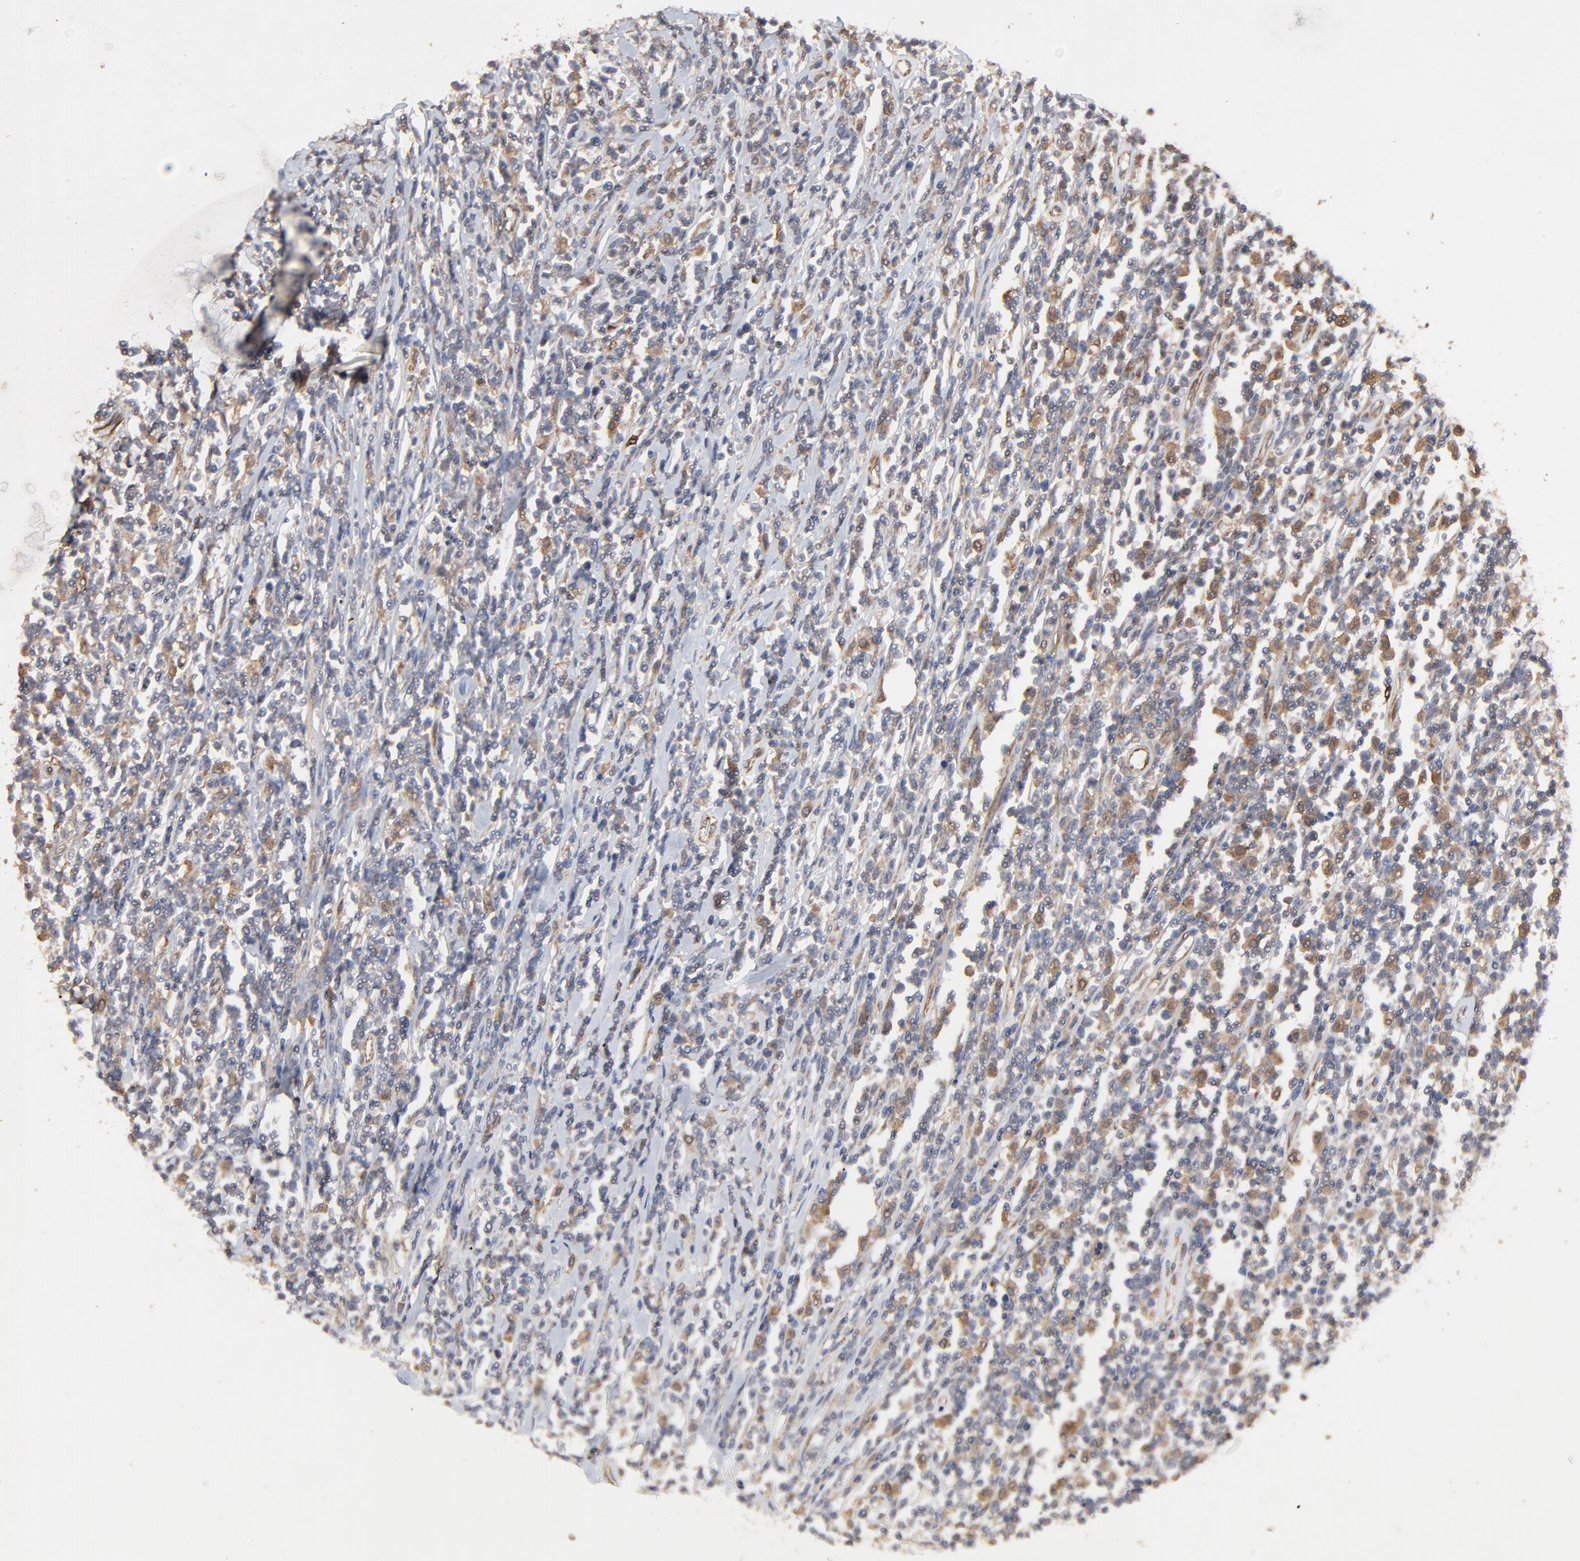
{"staining": {"intensity": "moderate", "quantity": ">75%", "location": "cytoplasmic/membranous"}, "tissue": "lymphoma", "cell_type": "Tumor cells", "image_type": "cancer", "snomed": [{"axis": "morphology", "description": "Malignant lymphoma, non-Hodgkin's type, High grade"}, {"axis": "topography", "description": "Colon"}], "caption": "This histopathology image shows immunohistochemistry staining of high-grade malignant lymphoma, non-Hodgkin's type, with medium moderate cytoplasmic/membranous staining in approximately >75% of tumor cells.", "gene": "RAB9A", "patient": {"sex": "male", "age": 82}}